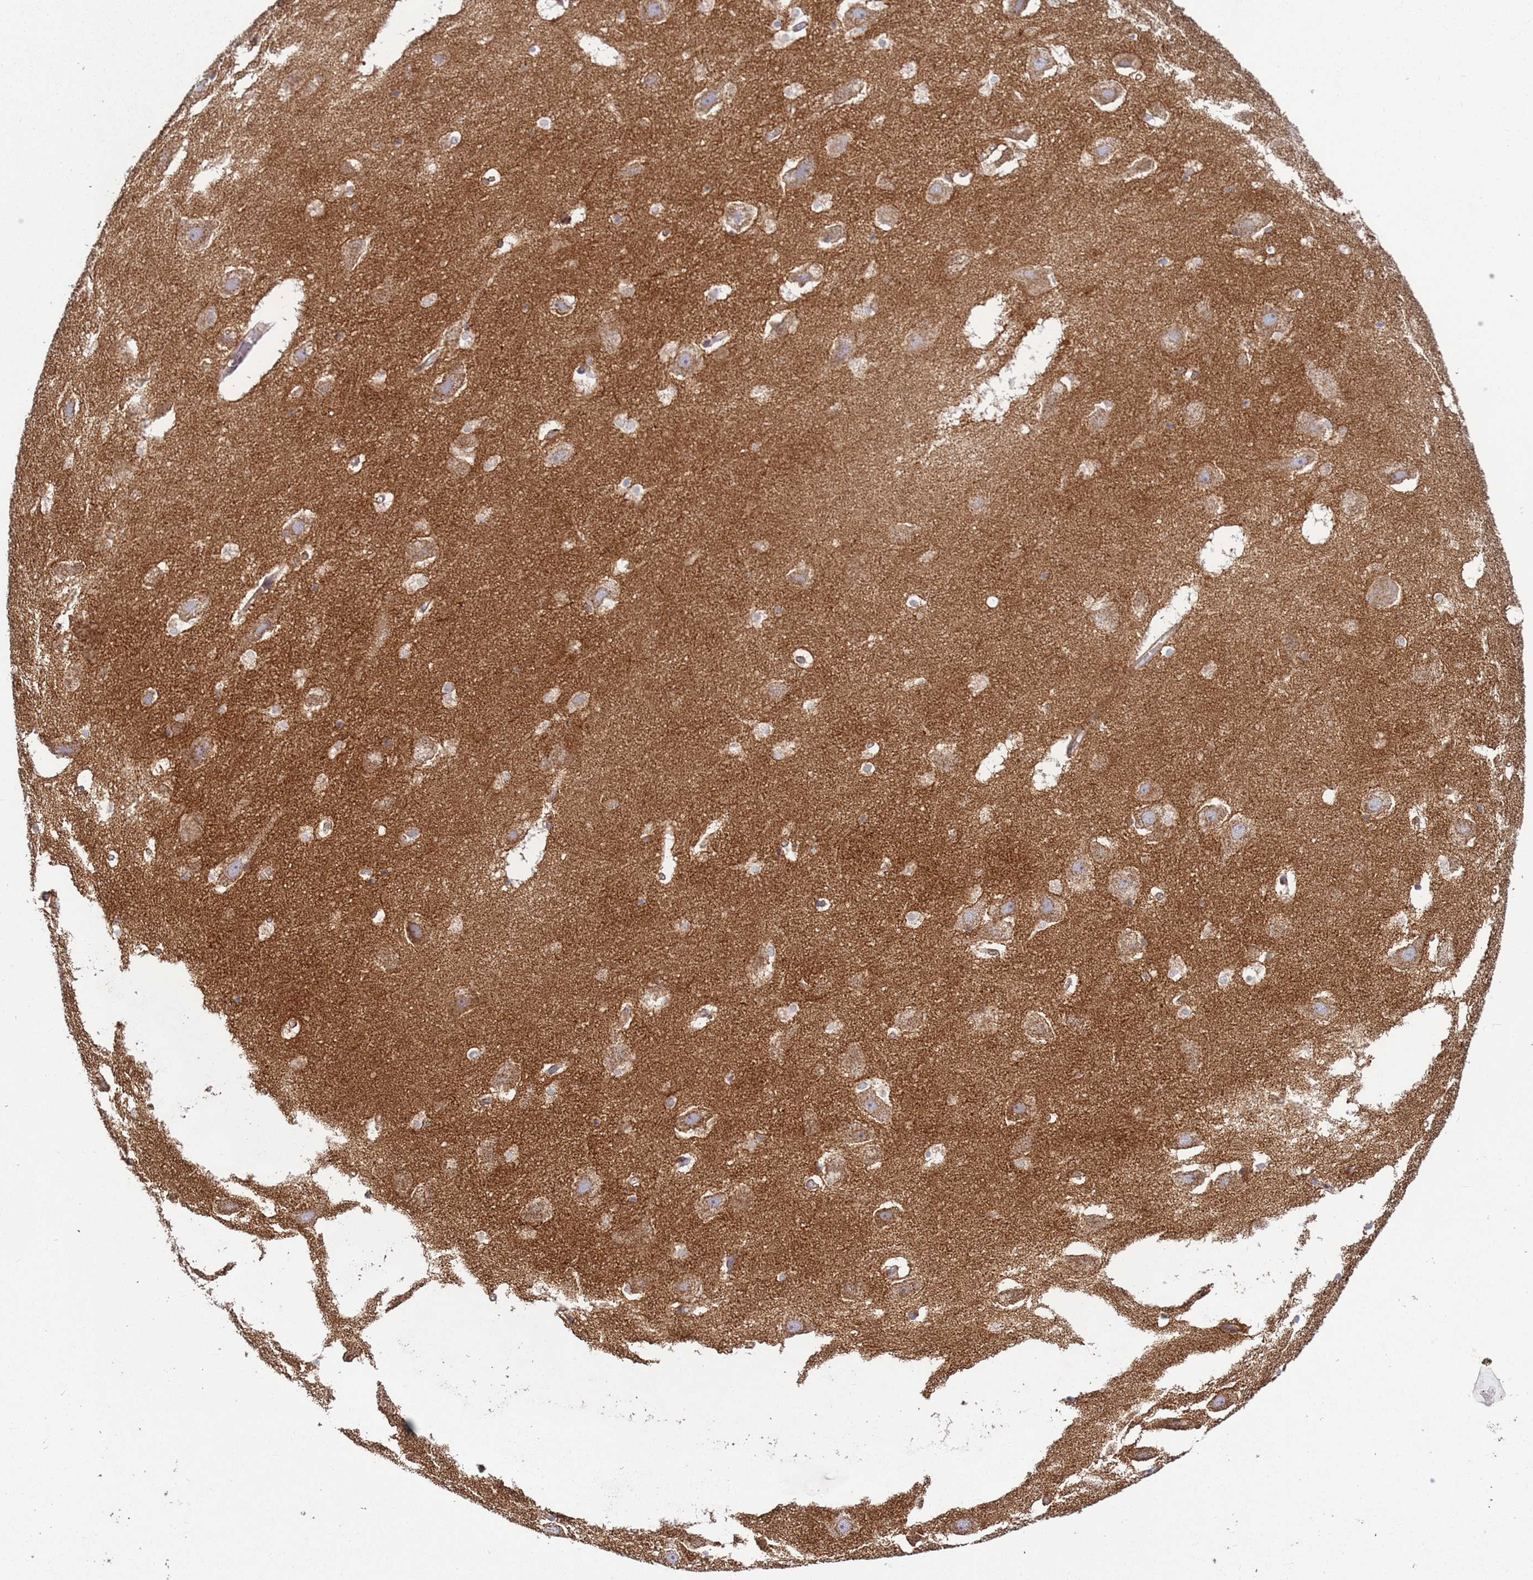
{"staining": {"intensity": "moderate", "quantity": "<25%", "location": "cytoplasmic/membranous"}, "tissue": "hippocampus", "cell_type": "Glial cells", "image_type": "normal", "snomed": [{"axis": "morphology", "description": "Normal tissue, NOS"}, {"axis": "topography", "description": "Hippocampus"}], "caption": "High-power microscopy captured an IHC image of normal hippocampus, revealing moderate cytoplasmic/membranous expression in approximately <25% of glial cells. (DAB (3,3'-diaminobenzidine) IHC, brown staining for protein, blue staining for nuclei).", "gene": "FBXO33", "patient": {"sex": "female", "age": 52}}